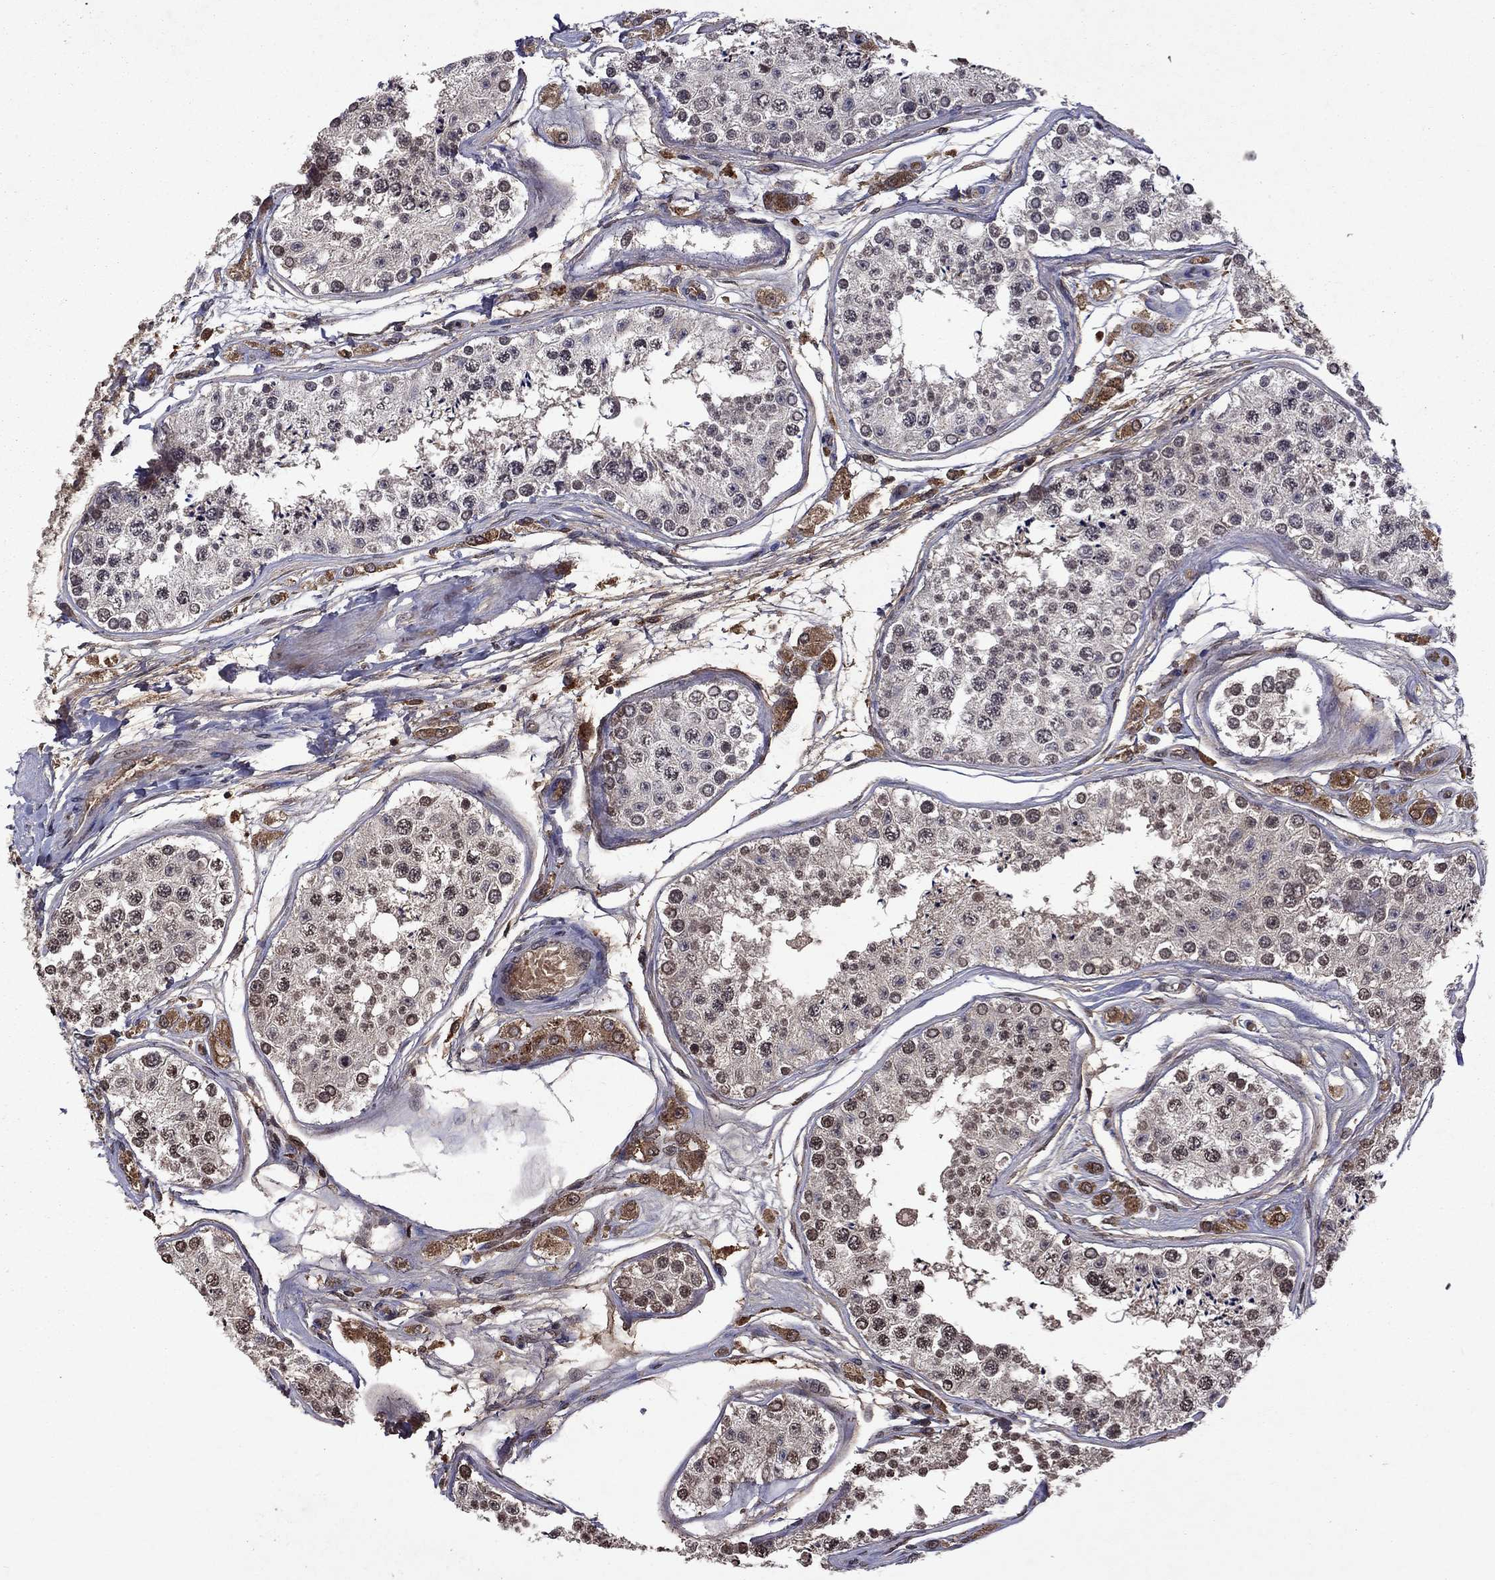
{"staining": {"intensity": "negative", "quantity": "none", "location": "none"}, "tissue": "testis", "cell_type": "Cells in seminiferous ducts", "image_type": "normal", "snomed": [{"axis": "morphology", "description": "Normal tissue, NOS"}, {"axis": "topography", "description": "Testis"}], "caption": "Immunohistochemistry image of normal testis: testis stained with DAB demonstrates no significant protein positivity in cells in seminiferous ducts.", "gene": "NLGN1", "patient": {"sex": "male", "age": 25}}